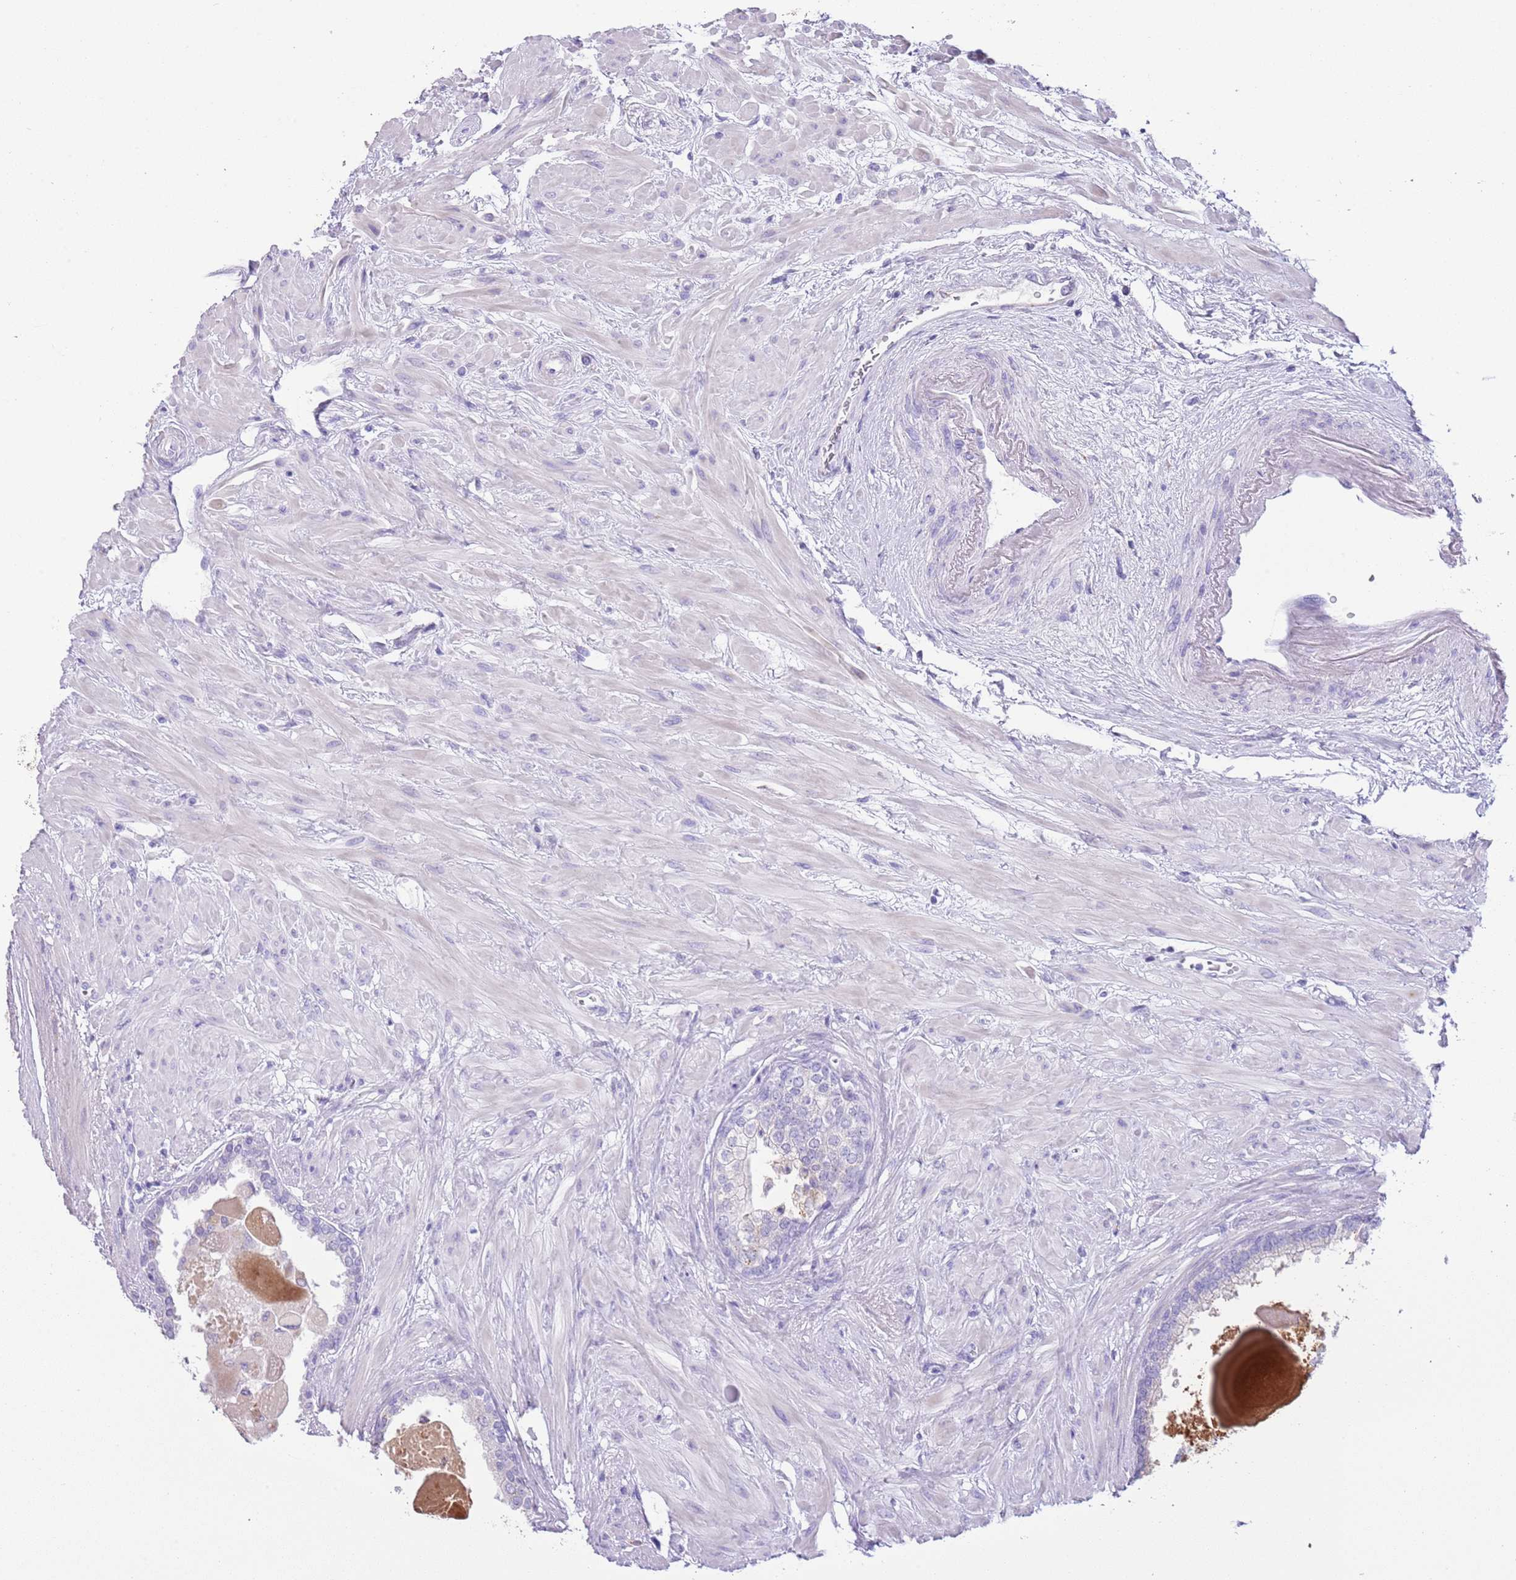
{"staining": {"intensity": "negative", "quantity": "none", "location": "none"}, "tissue": "prostate", "cell_type": "Glandular cells", "image_type": "normal", "snomed": [{"axis": "morphology", "description": "Normal tissue, NOS"}, {"axis": "topography", "description": "Prostate"}], "caption": "This is an immunohistochemistry histopathology image of normal human prostate. There is no expression in glandular cells.", "gene": "ABHD17C", "patient": {"sex": "male", "age": 57}}